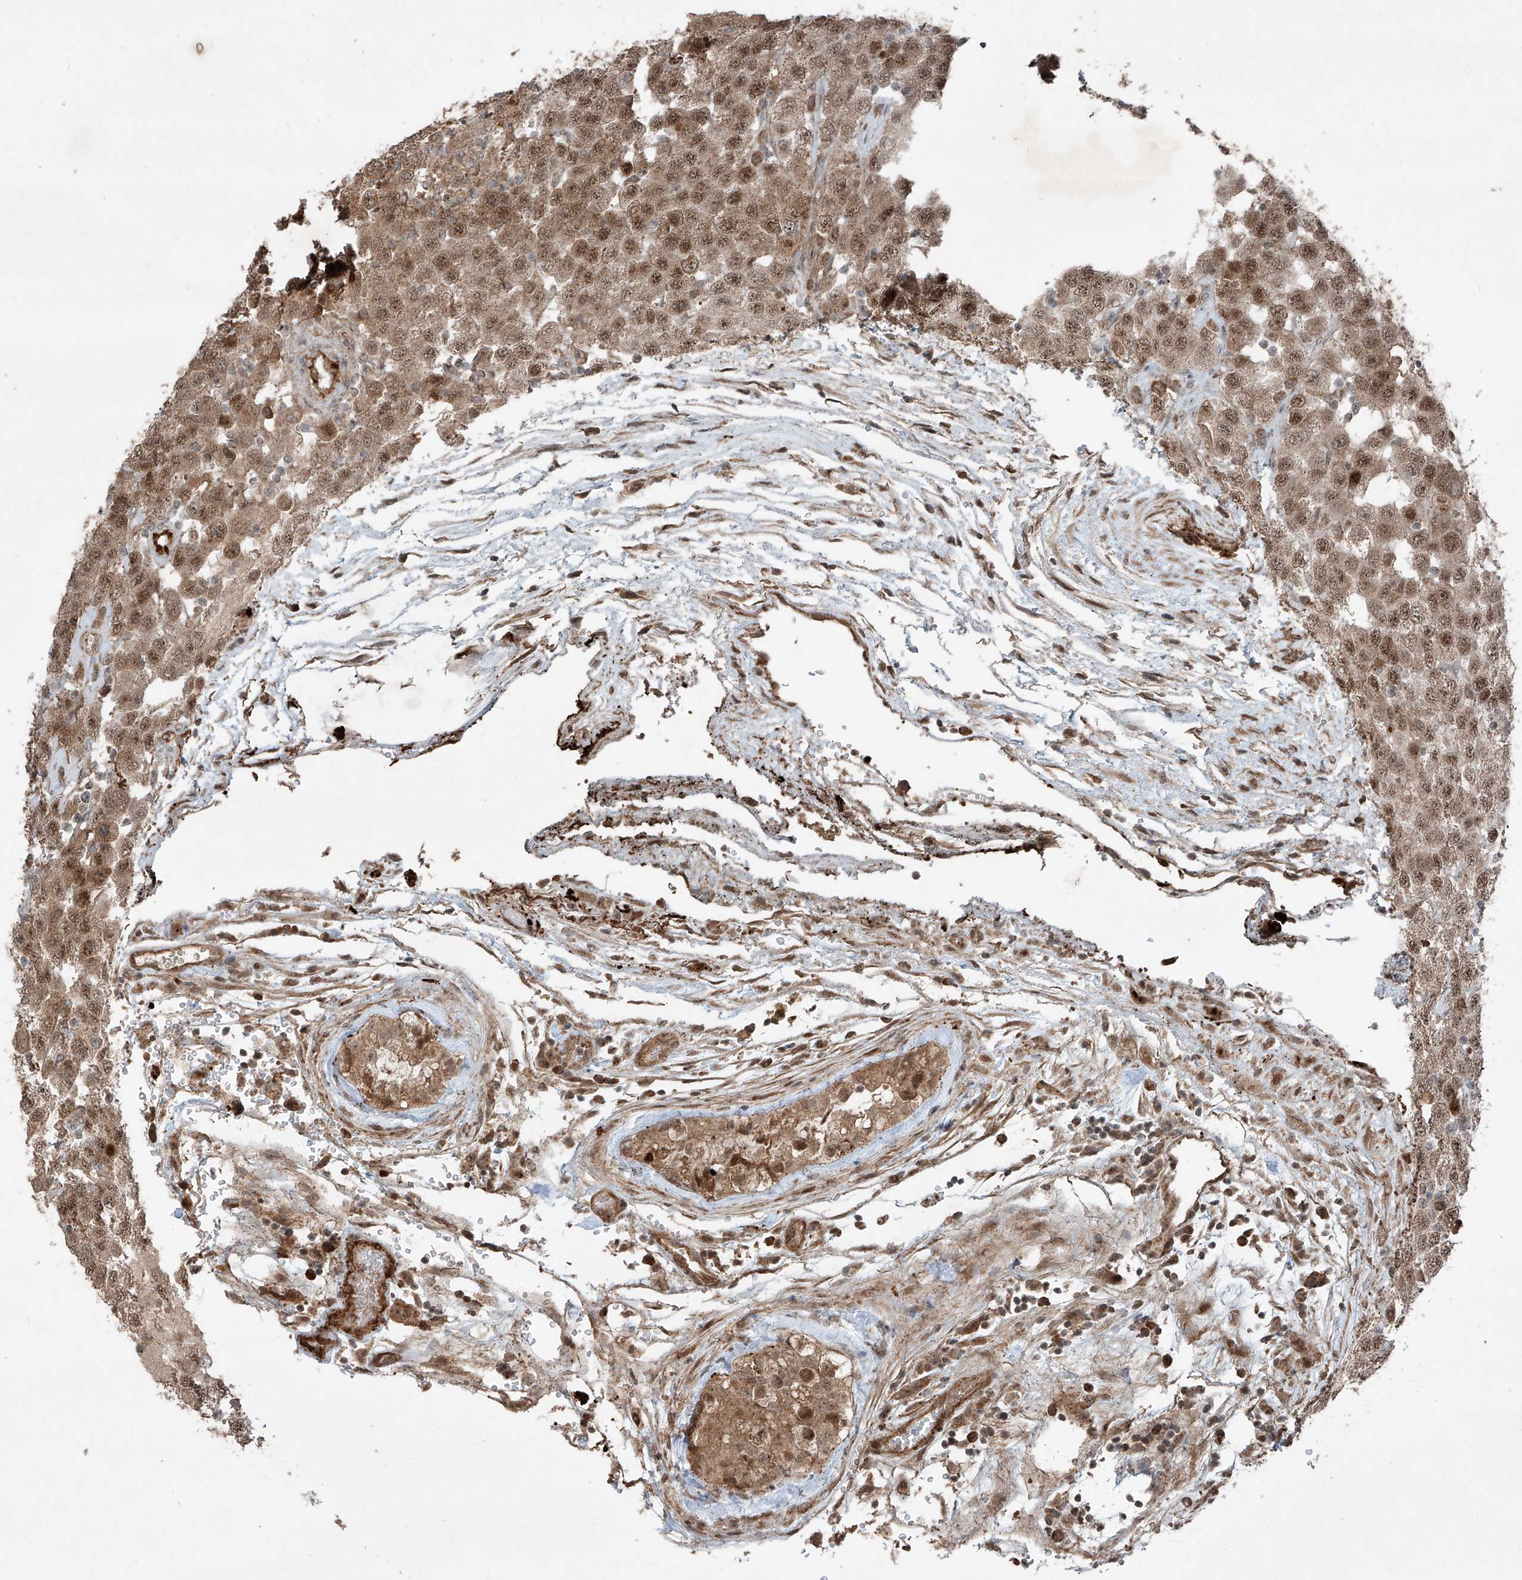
{"staining": {"intensity": "moderate", "quantity": ">75%", "location": "cytoplasmic/membranous,nuclear"}, "tissue": "testis cancer", "cell_type": "Tumor cells", "image_type": "cancer", "snomed": [{"axis": "morphology", "description": "Carcinoma, Embryonal, NOS"}, {"axis": "topography", "description": "Testis"}], "caption": "DAB (3,3'-diaminobenzidine) immunohistochemical staining of testis embryonal carcinoma exhibits moderate cytoplasmic/membranous and nuclear protein positivity in about >75% of tumor cells. Immunohistochemistry stains the protein in brown and the nuclei are stained blue.", "gene": "ZNF620", "patient": {"sex": "male", "age": 36}}